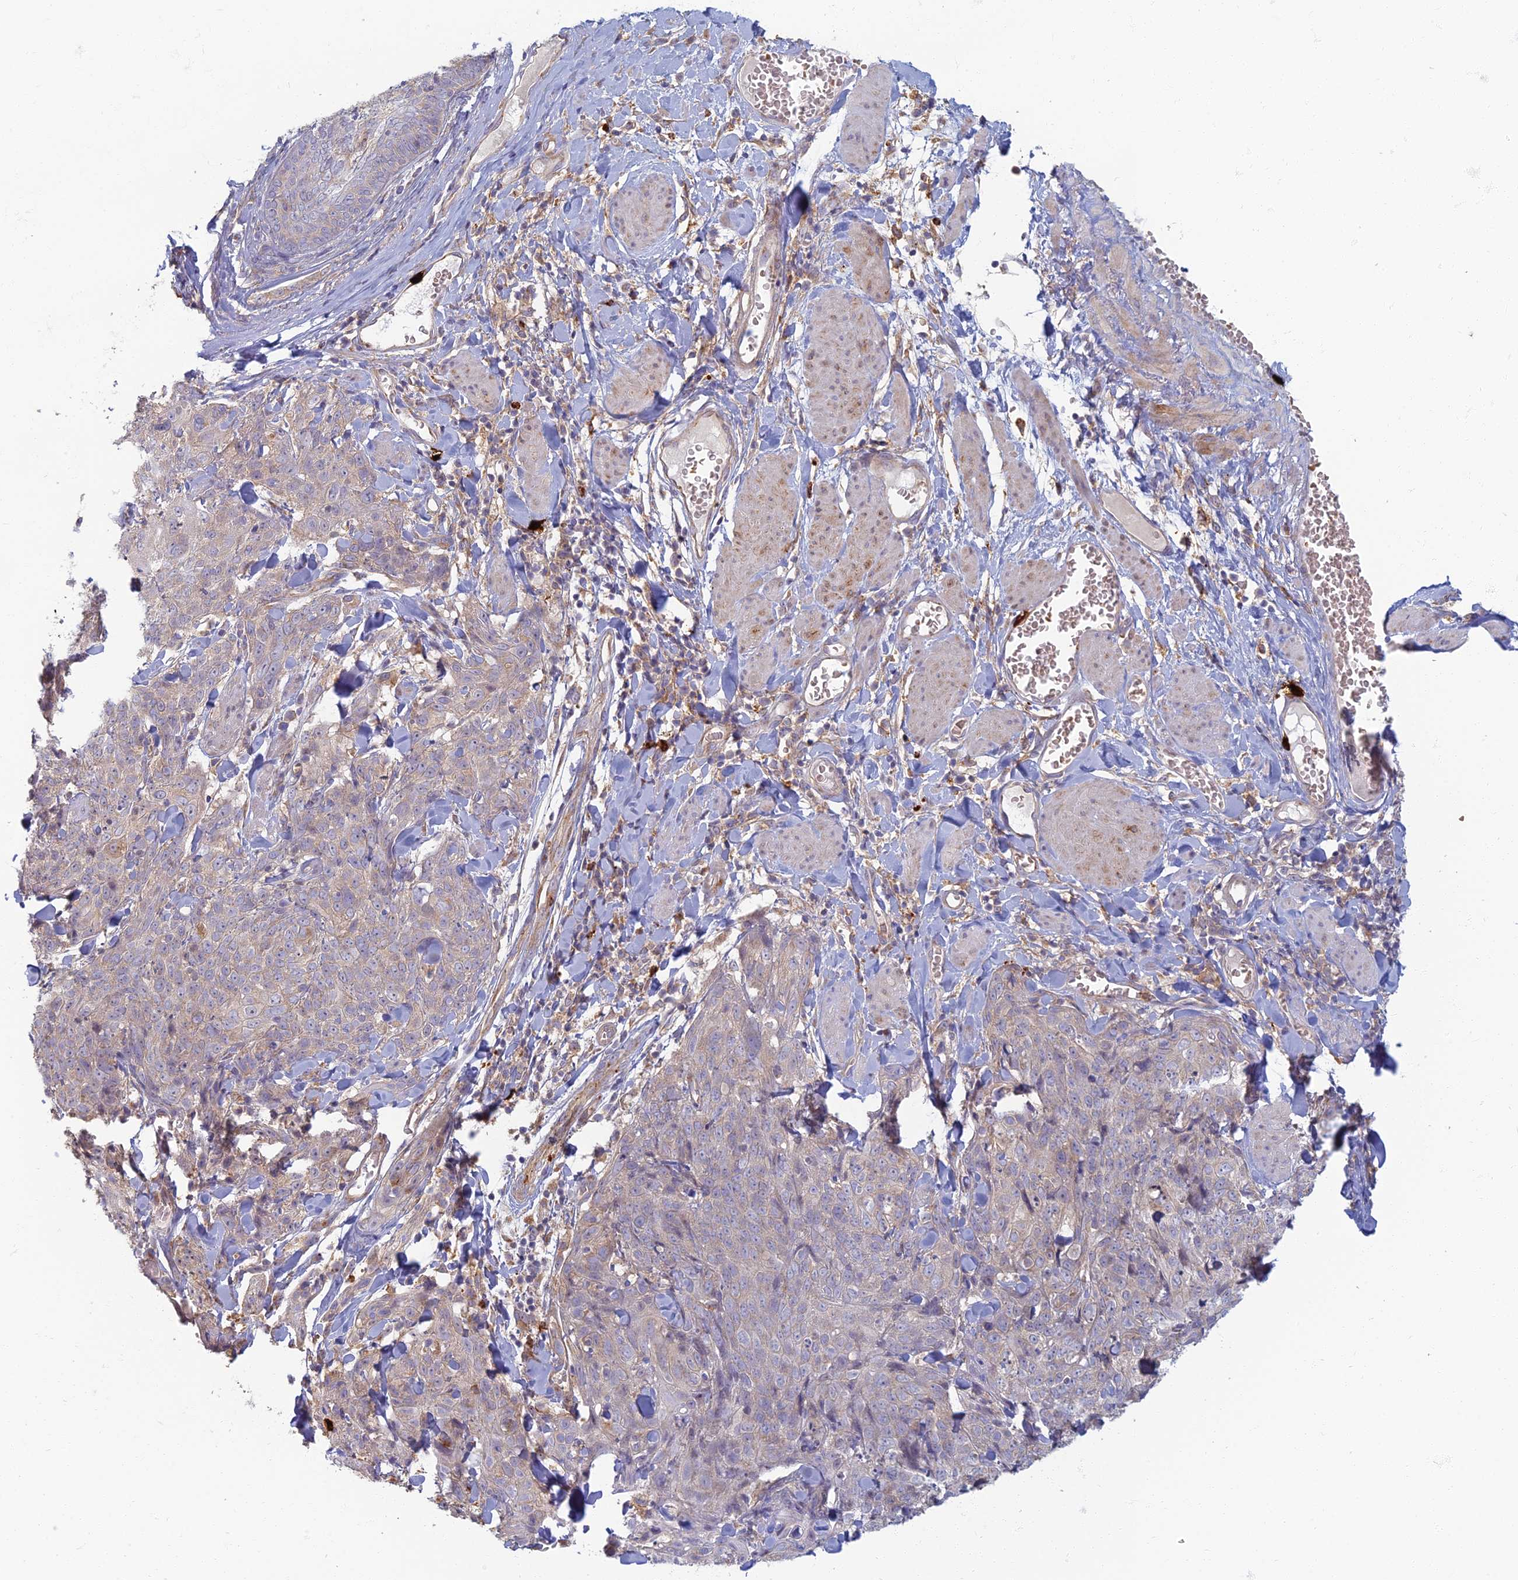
{"staining": {"intensity": "weak", "quantity": "<25%", "location": "cytoplasmic/membranous"}, "tissue": "skin cancer", "cell_type": "Tumor cells", "image_type": "cancer", "snomed": [{"axis": "morphology", "description": "Squamous cell carcinoma, NOS"}, {"axis": "topography", "description": "Skin"}, {"axis": "topography", "description": "Vulva"}], "caption": "Immunohistochemistry (IHC) histopathology image of skin cancer stained for a protein (brown), which displays no expression in tumor cells.", "gene": "PROX2", "patient": {"sex": "female", "age": 85}}